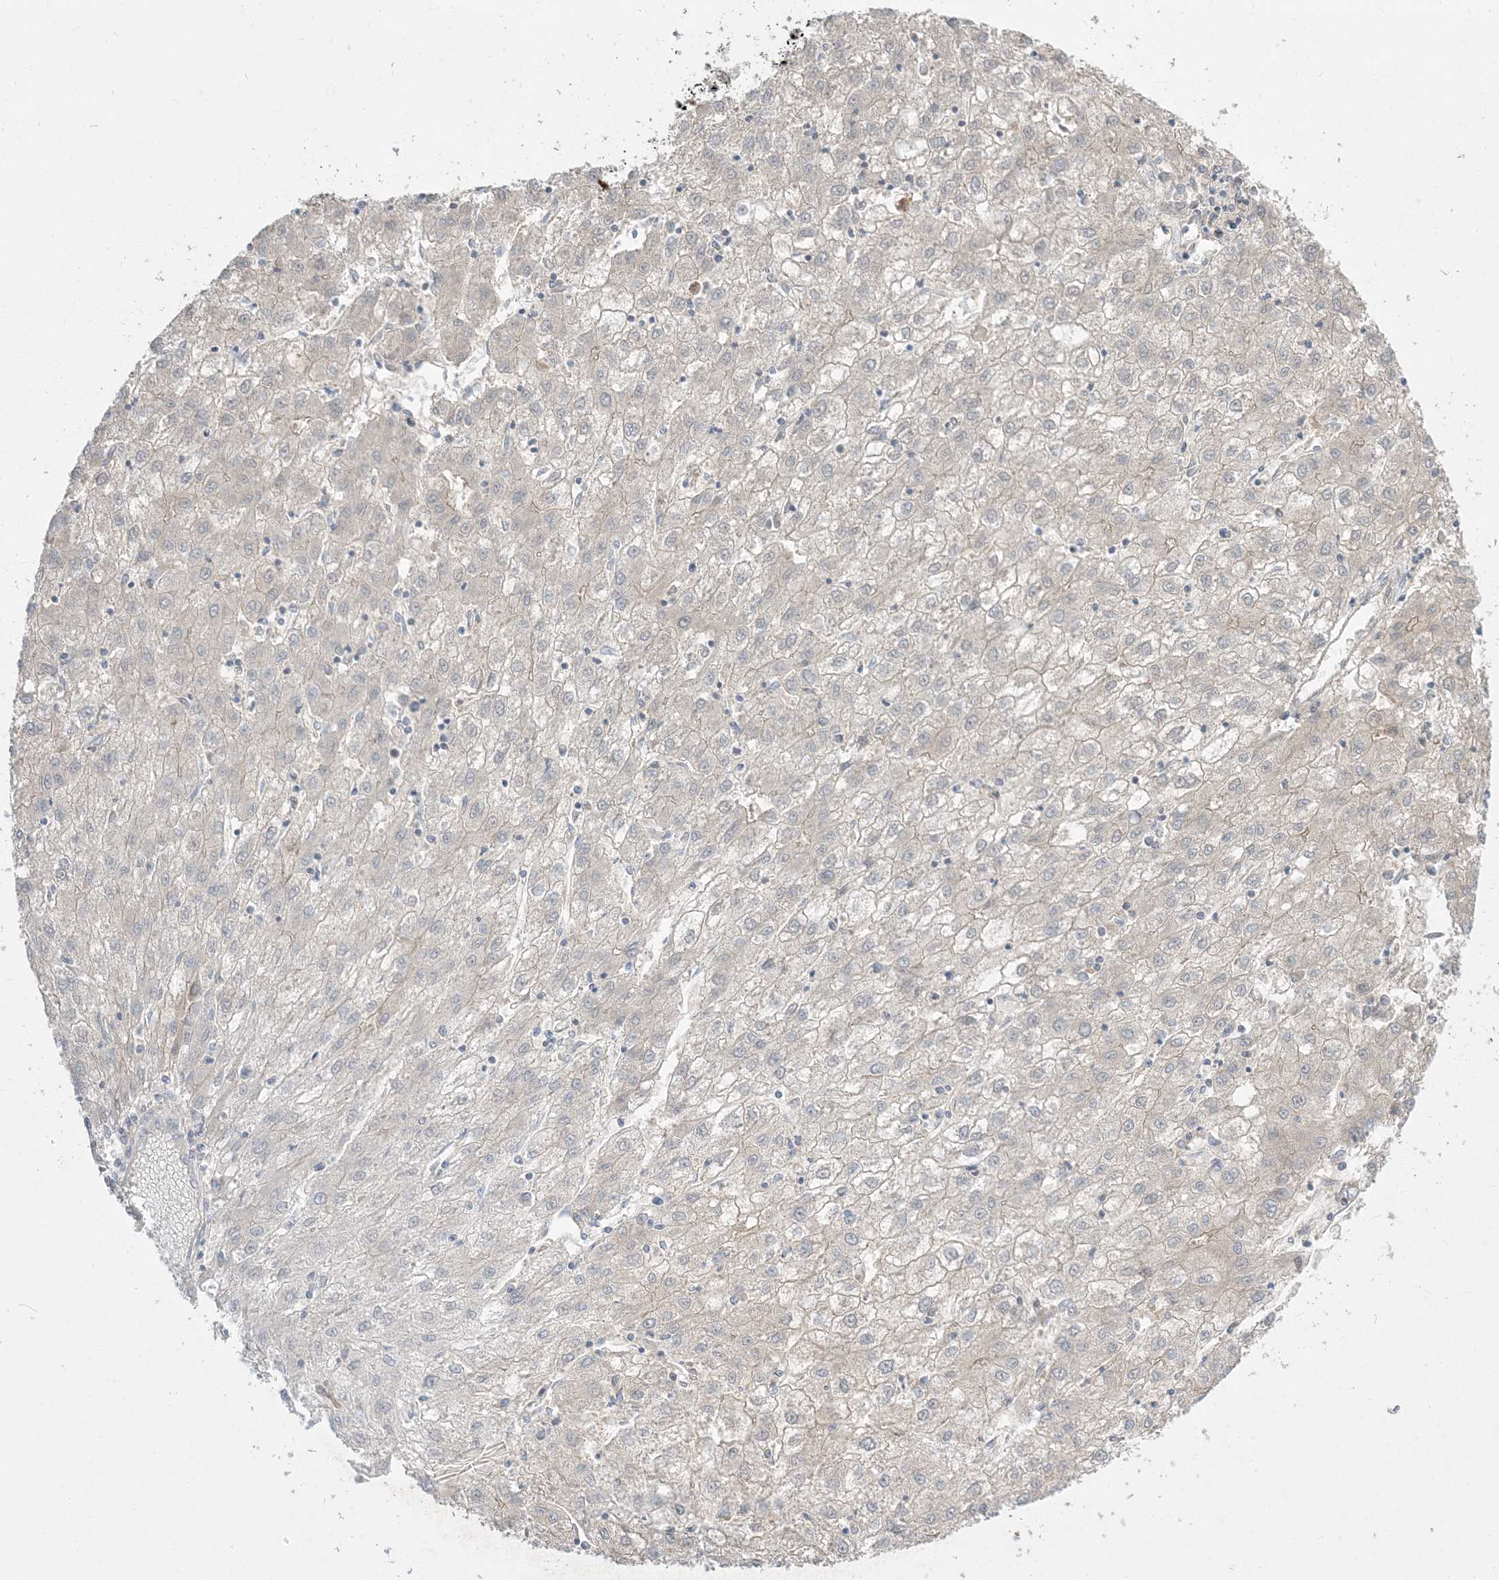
{"staining": {"intensity": "negative", "quantity": "none", "location": "none"}, "tissue": "liver cancer", "cell_type": "Tumor cells", "image_type": "cancer", "snomed": [{"axis": "morphology", "description": "Carcinoma, Hepatocellular, NOS"}, {"axis": "topography", "description": "Liver"}], "caption": "Immunohistochemistry histopathology image of hepatocellular carcinoma (liver) stained for a protein (brown), which reveals no staining in tumor cells. (DAB (3,3'-diaminobenzidine) immunohistochemistry with hematoxylin counter stain).", "gene": "ARHGEF9", "patient": {"sex": "male", "age": 72}}